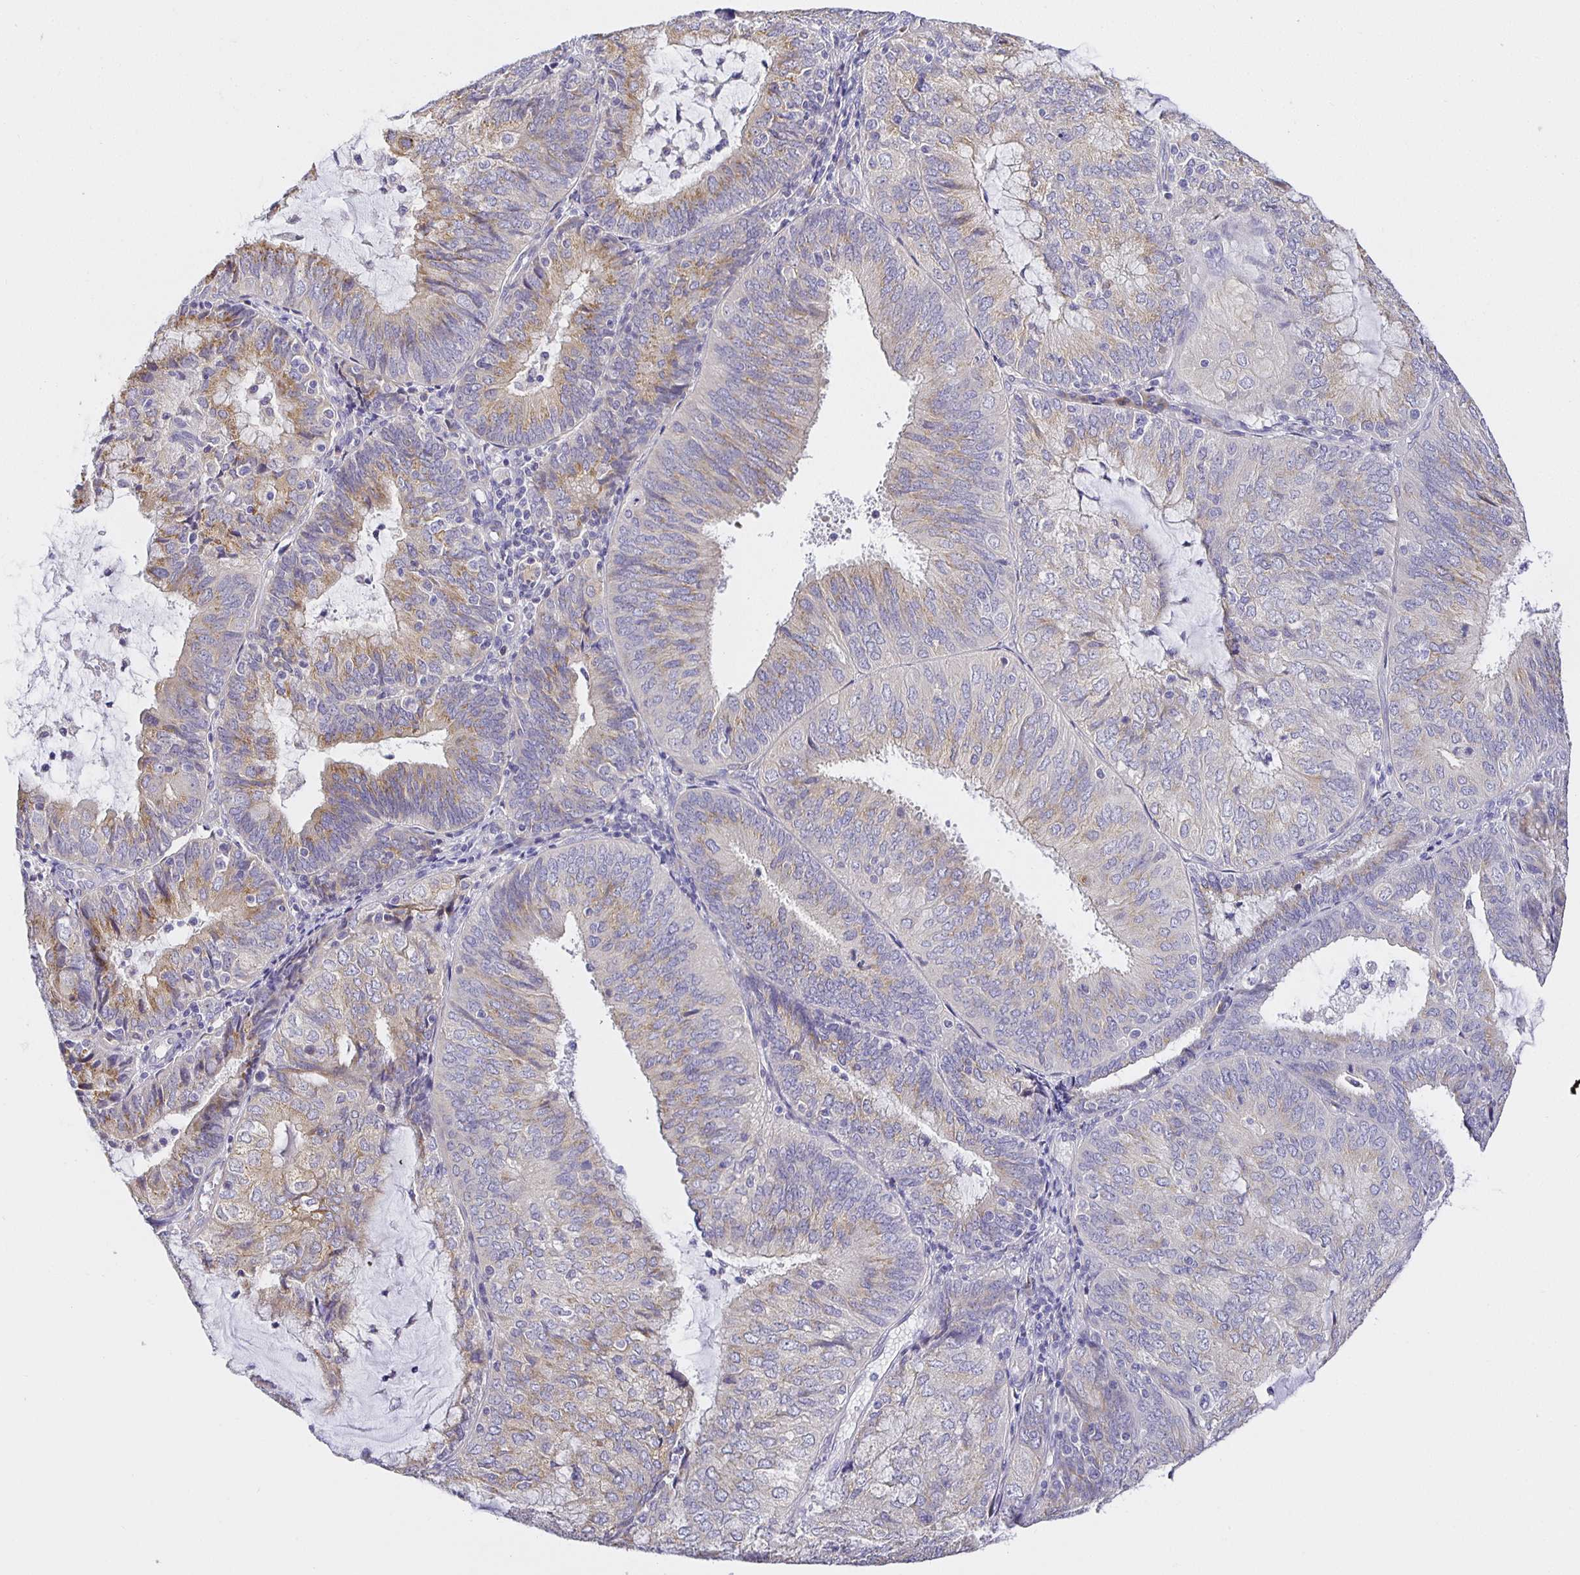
{"staining": {"intensity": "moderate", "quantity": "<25%", "location": "cytoplasmic/membranous"}, "tissue": "endometrial cancer", "cell_type": "Tumor cells", "image_type": "cancer", "snomed": [{"axis": "morphology", "description": "Adenocarcinoma, NOS"}, {"axis": "topography", "description": "Endometrium"}], "caption": "Immunohistochemical staining of human endometrial cancer (adenocarcinoma) shows low levels of moderate cytoplasmic/membranous protein positivity in about <25% of tumor cells. Ihc stains the protein in brown and the nuclei are stained blue.", "gene": "OPALIN", "patient": {"sex": "female", "age": 81}}